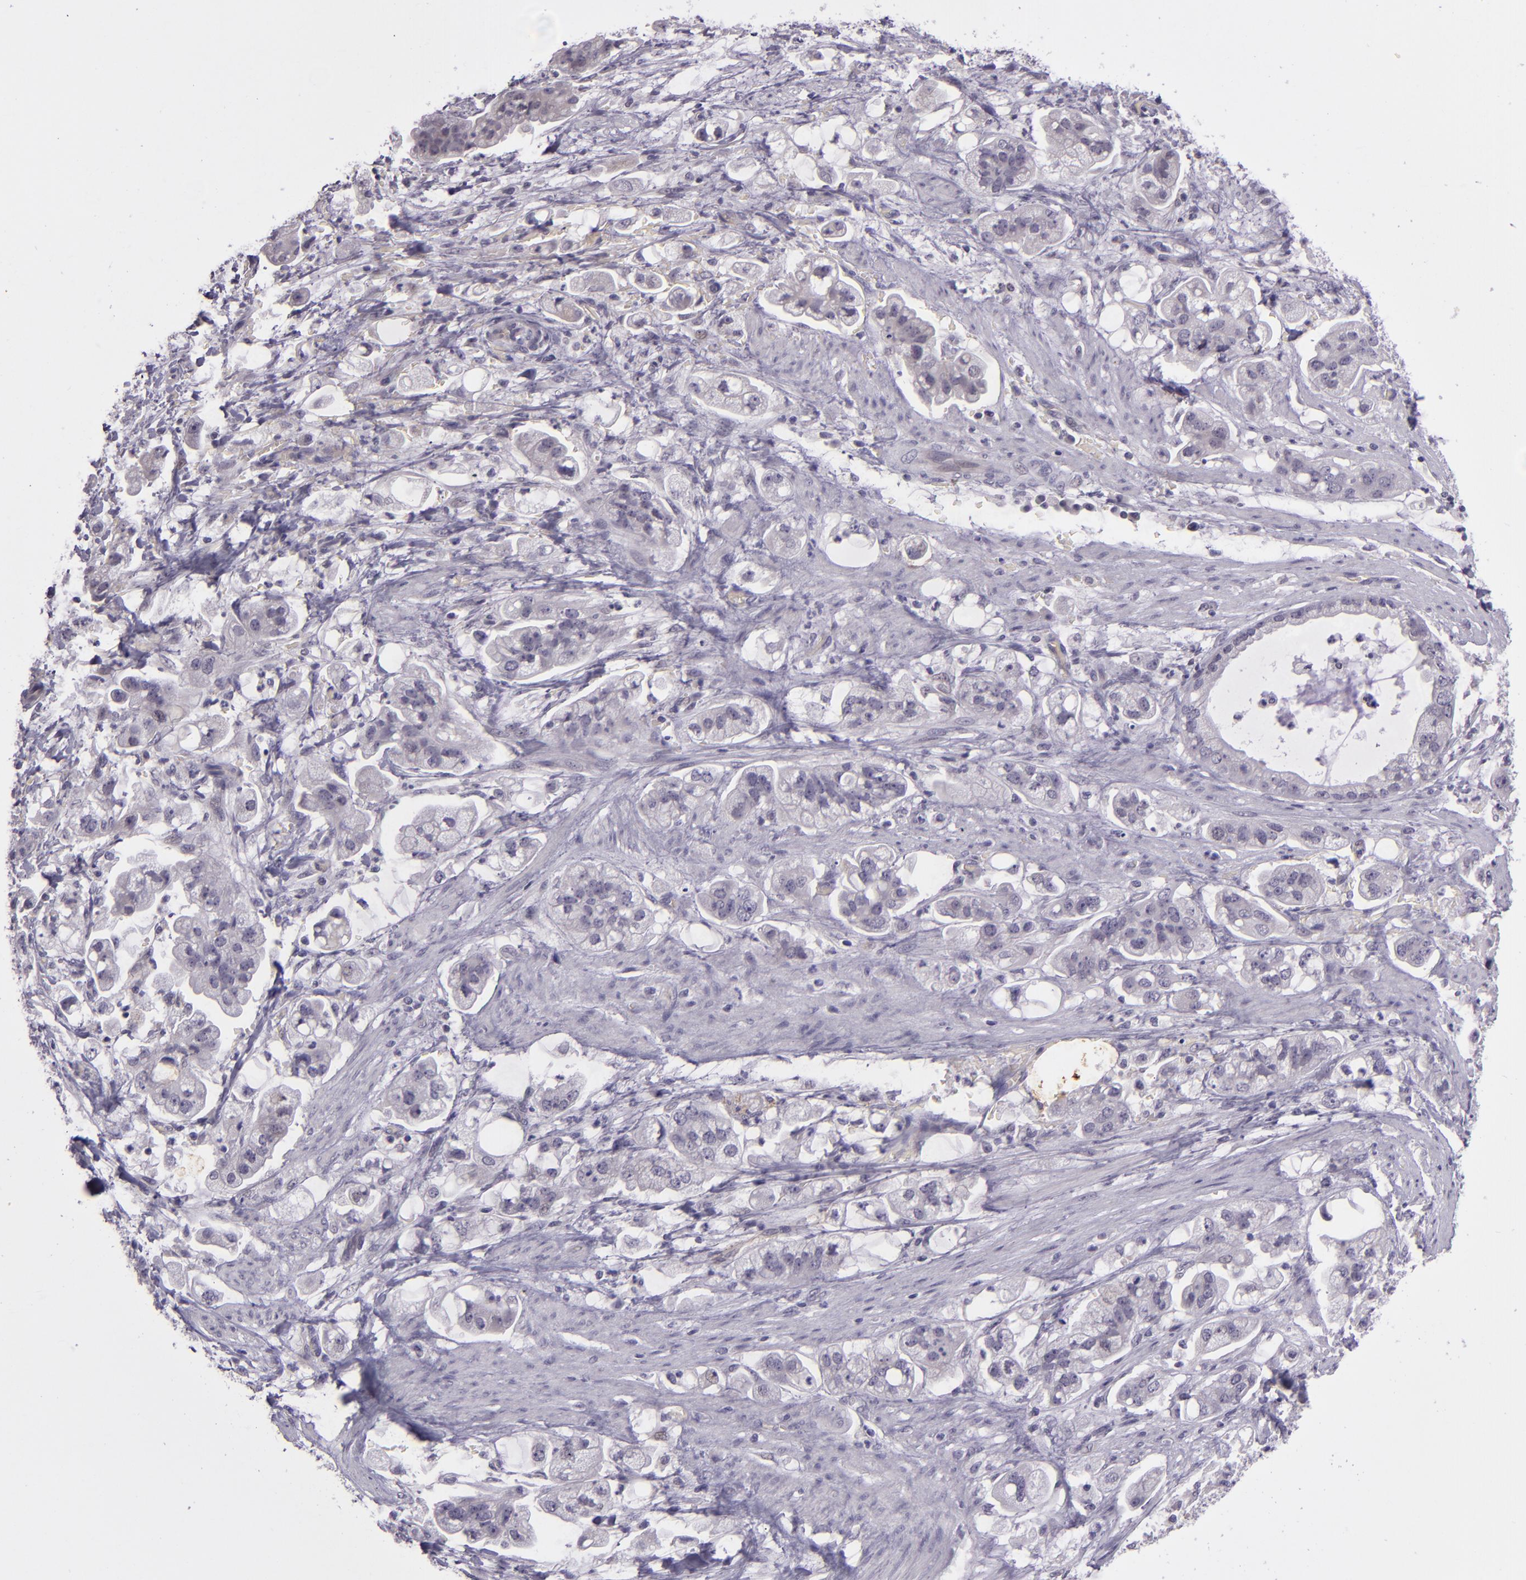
{"staining": {"intensity": "negative", "quantity": "none", "location": "none"}, "tissue": "stomach cancer", "cell_type": "Tumor cells", "image_type": "cancer", "snomed": [{"axis": "morphology", "description": "Adenocarcinoma, NOS"}, {"axis": "topography", "description": "Stomach"}], "caption": "IHC of human stomach adenocarcinoma exhibits no positivity in tumor cells.", "gene": "SNCB", "patient": {"sex": "male", "age": 62}}